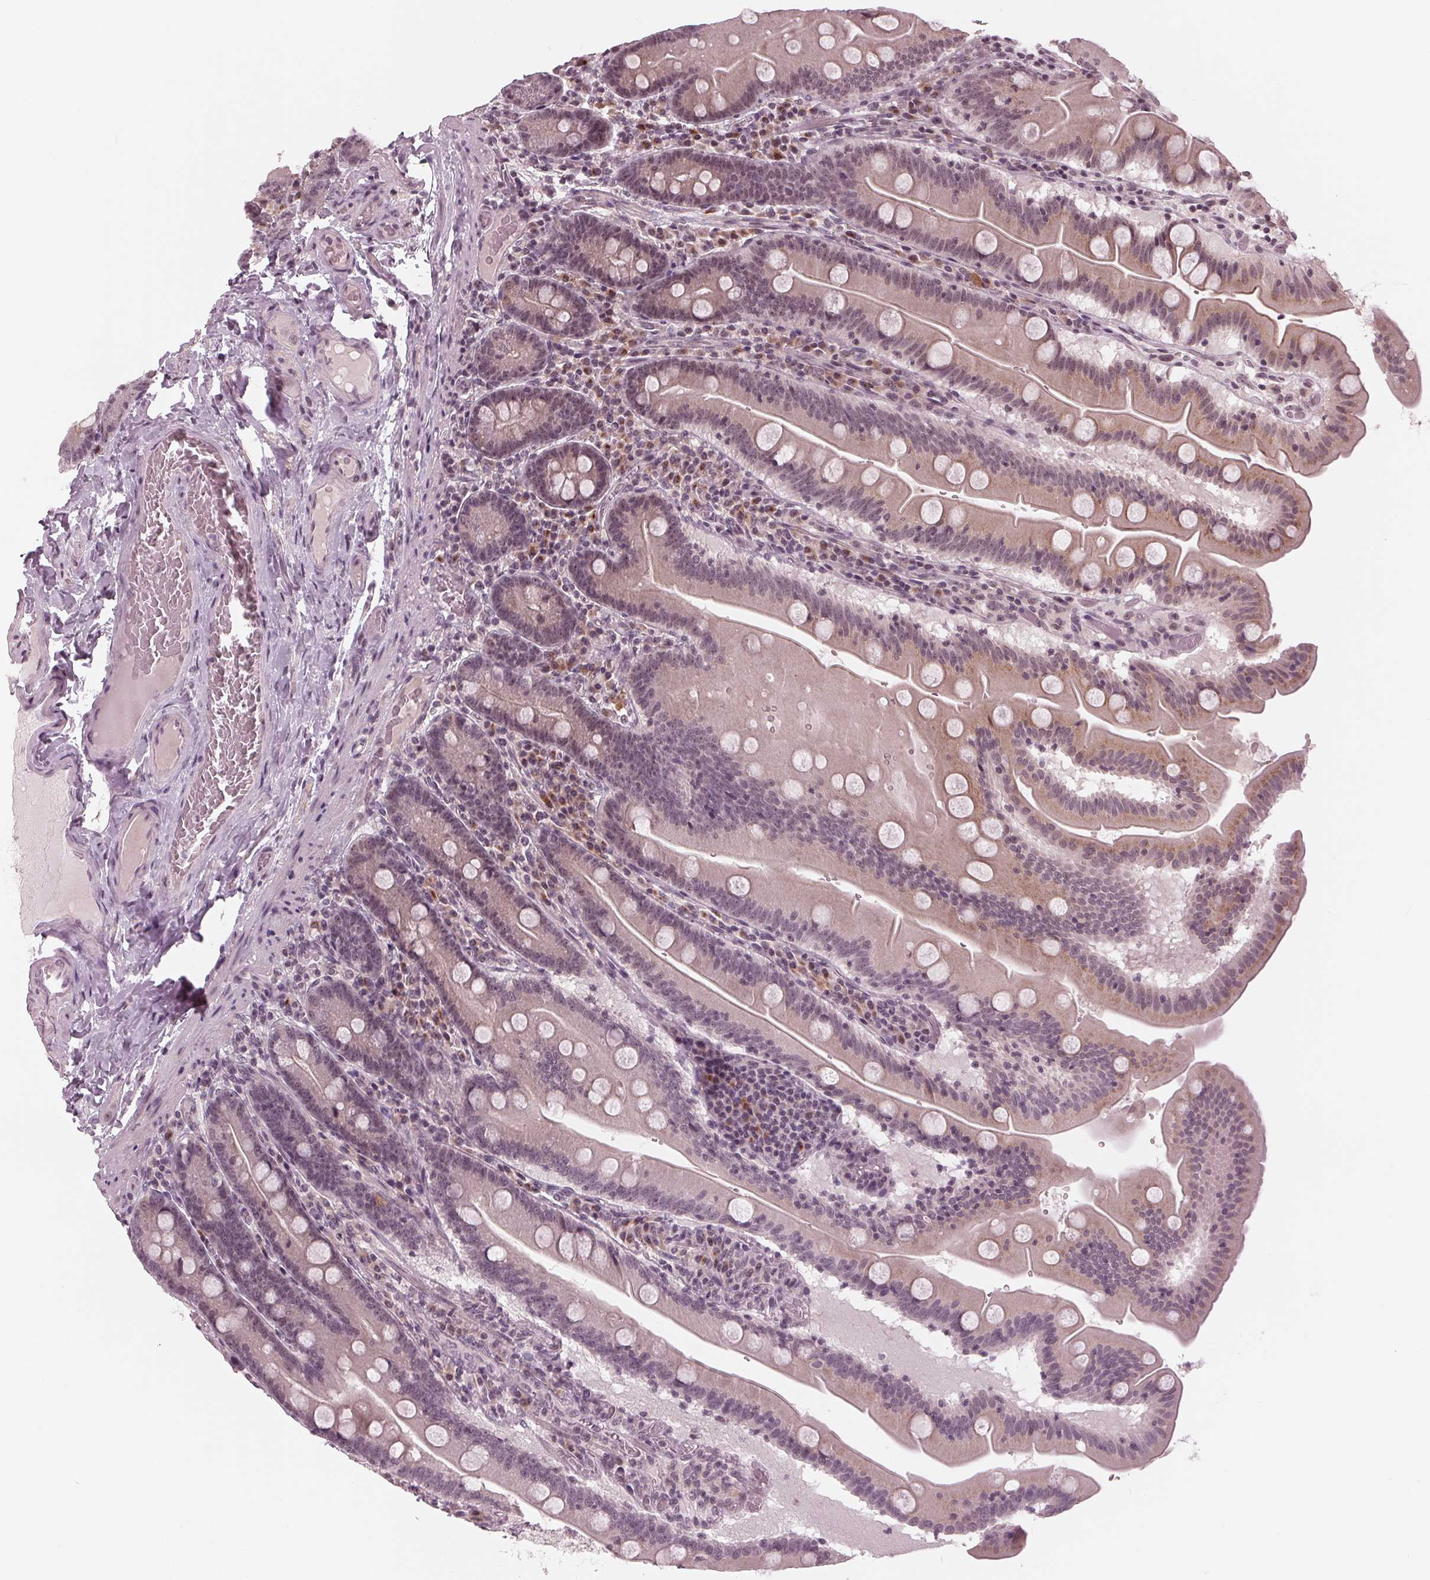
{"staining": {"intensity": "moderate", "quantity": "<25%", "location": "cytoplasmic/membranous"}, "tissue": "small intestine", "cell_type": "Glandular cells", "image_type": "normal", "snomed": [{"axis": "morphology", "description": "Normal tissue, NOS"}, {"axis": "topography", "description": "Small intestine"}], "caption": "Small intestine stained with DAB immunohistochemistry (IHC) shows low levels of moderate cytoplasmic/membranous expression in approximately <25% of glandular cells. The protein of interest is shown in brown color, while the nuclei are stained blue.", "gene": "SLX4", "patient": {"sex": "male", "age": 37}}